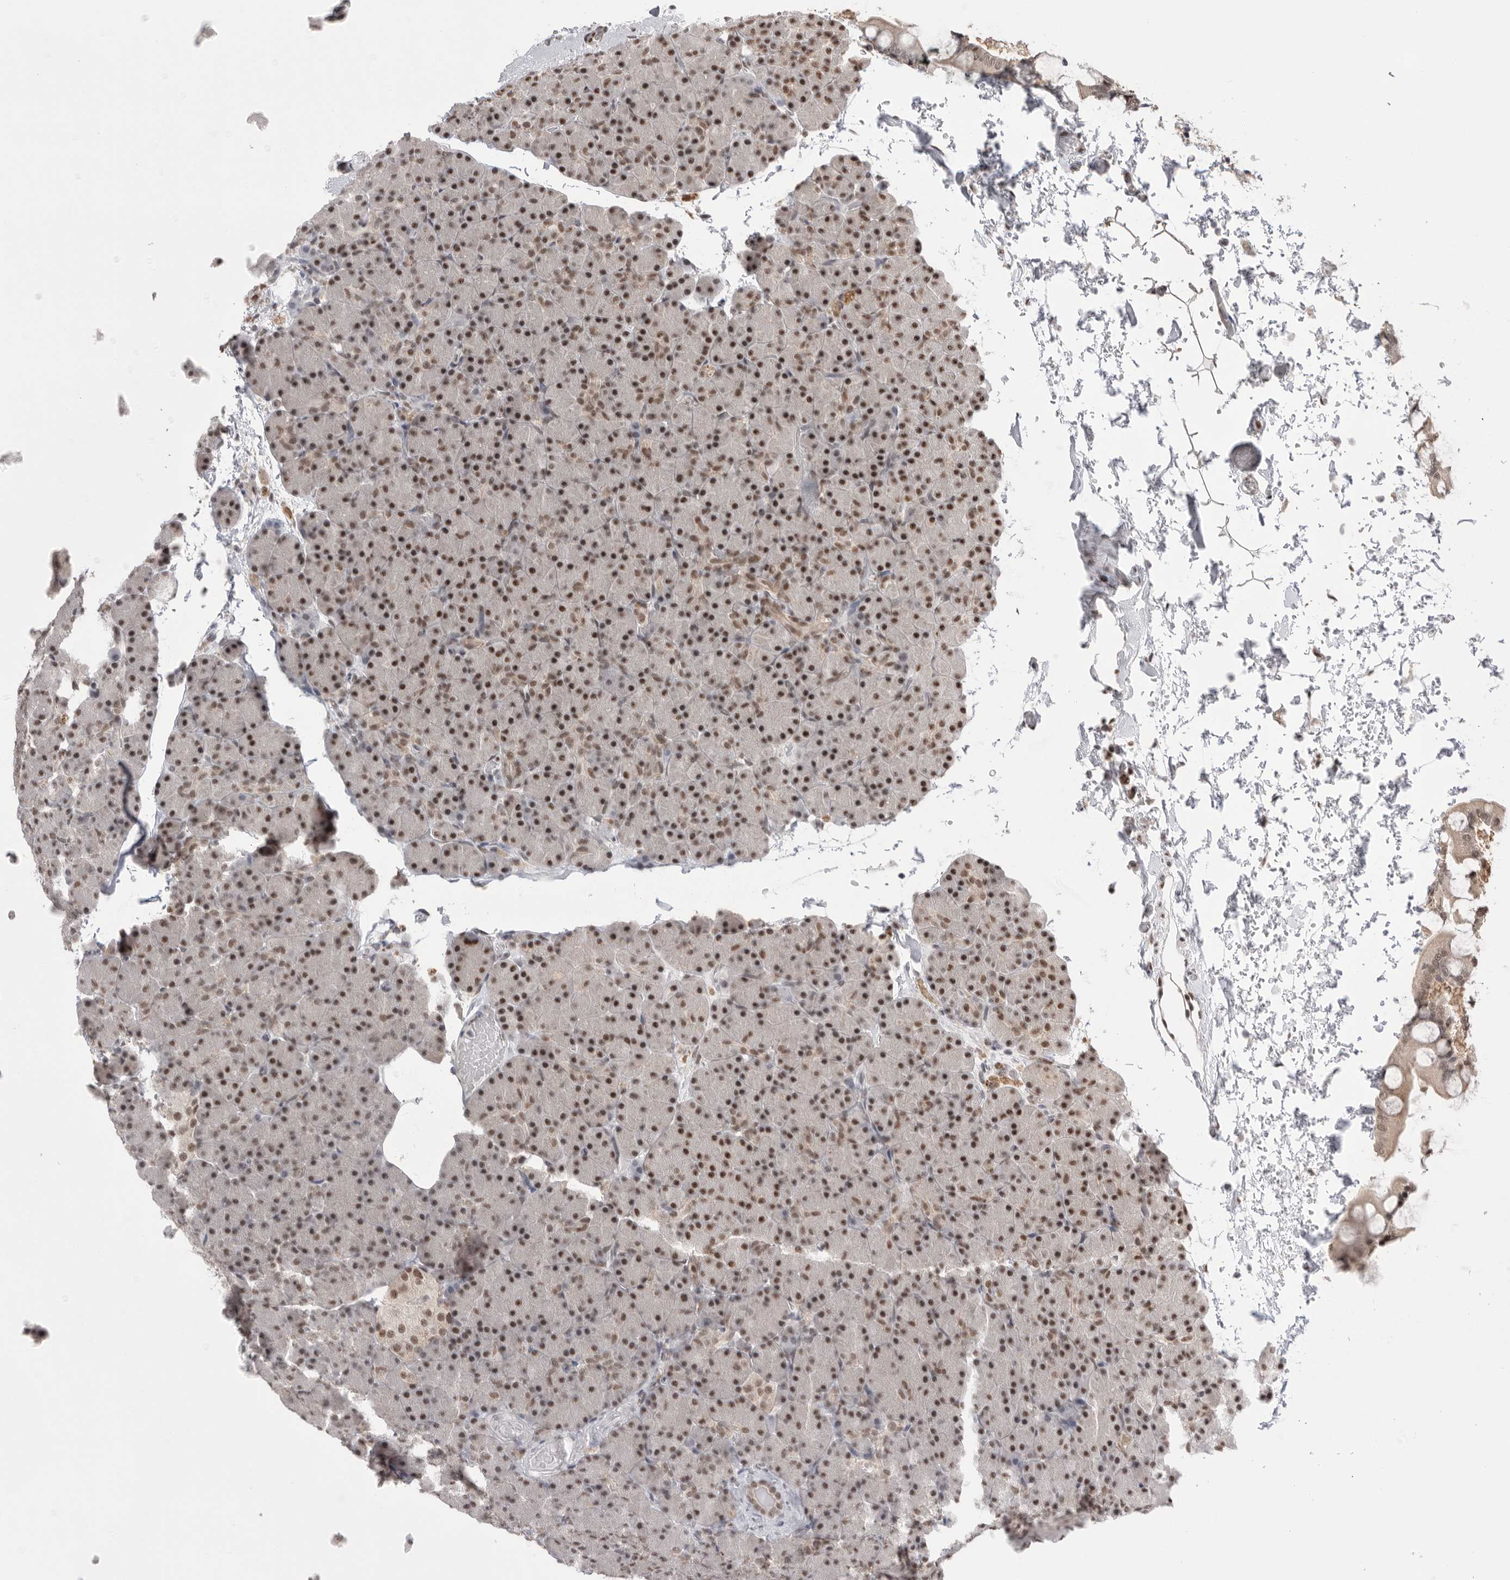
{"staining": {"intensity": "moderate", "quantity": ">75%", "location": "nuclear"}, "tissue": "pancreas", "cell_type": "Exocrine glandular cells", "image_type": "normal", "snomed": [{"axis": "morphology", "description": "Normal tissue, NOS"}, {"axis": "topography", "description": "Pancreas"}], "caption": "The immunohistochemical stain highlights moderate nuclear staining in exocrine glandular cells of unremarkable pancreas. The staining was performed using DAB (3,3'-diaminobenzidine), with brown indicating positive protein expression. Nuclei are stained blue with hematoxylin.", "gene": "BCLAF3", "patient": {"sex": "female", "age": 43}}